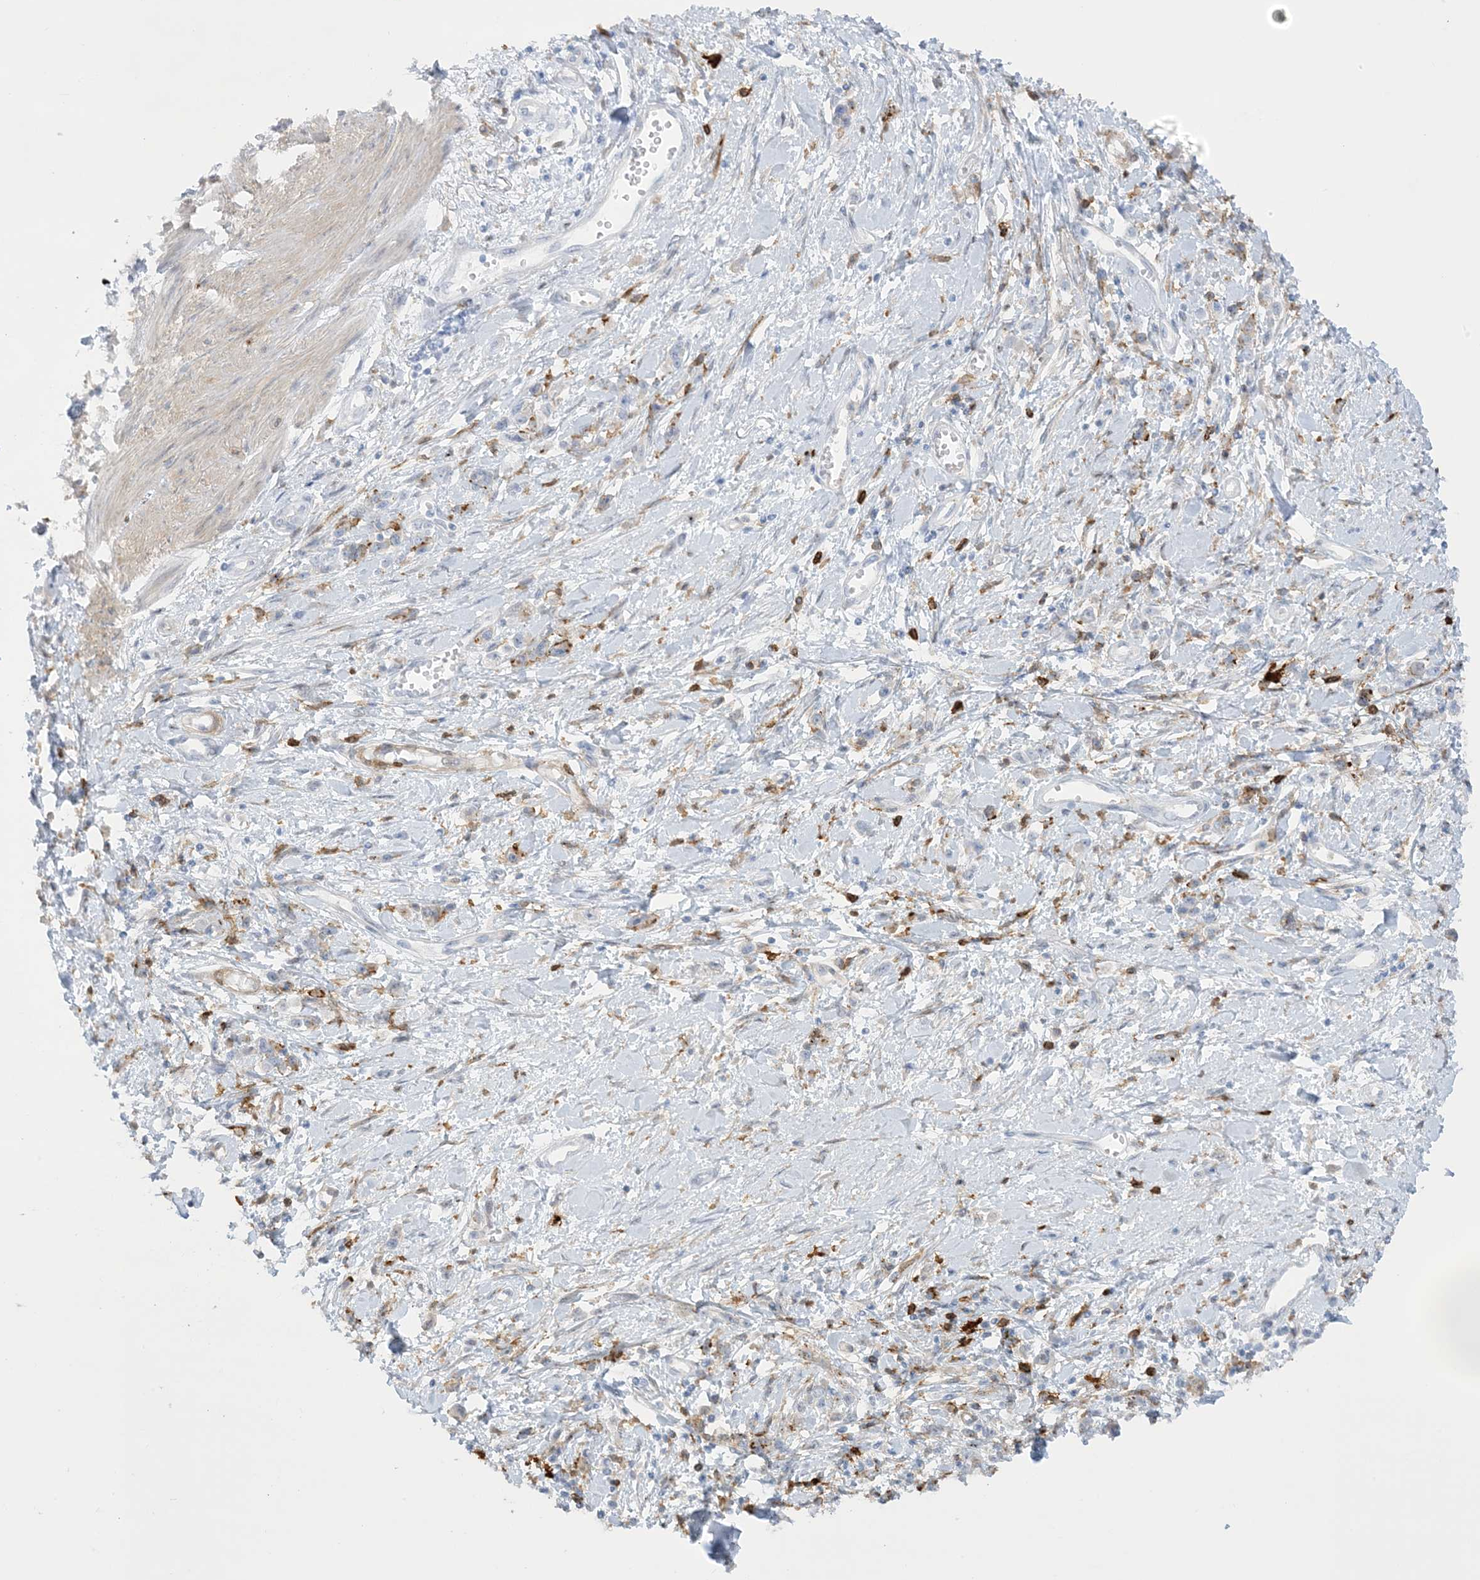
{"staining": {"intensity": "negative", "quantity": "none", "location": "none"}, "tissue": "stomach cancer", "cell_type": "Tumor cells", "image_type": "cancer", "snomed": [{"axis": "morphology", "description": "Adenocarcinoma, NOS"}, {"axis": "topography", "description": "Stomach"}], "caption": "Photomicrograph shows no significant protein staining in tumor cells of stomach adenocarcinoma.", "gene": "ICMT", "patient": {"sex": "female", "age": 76}}